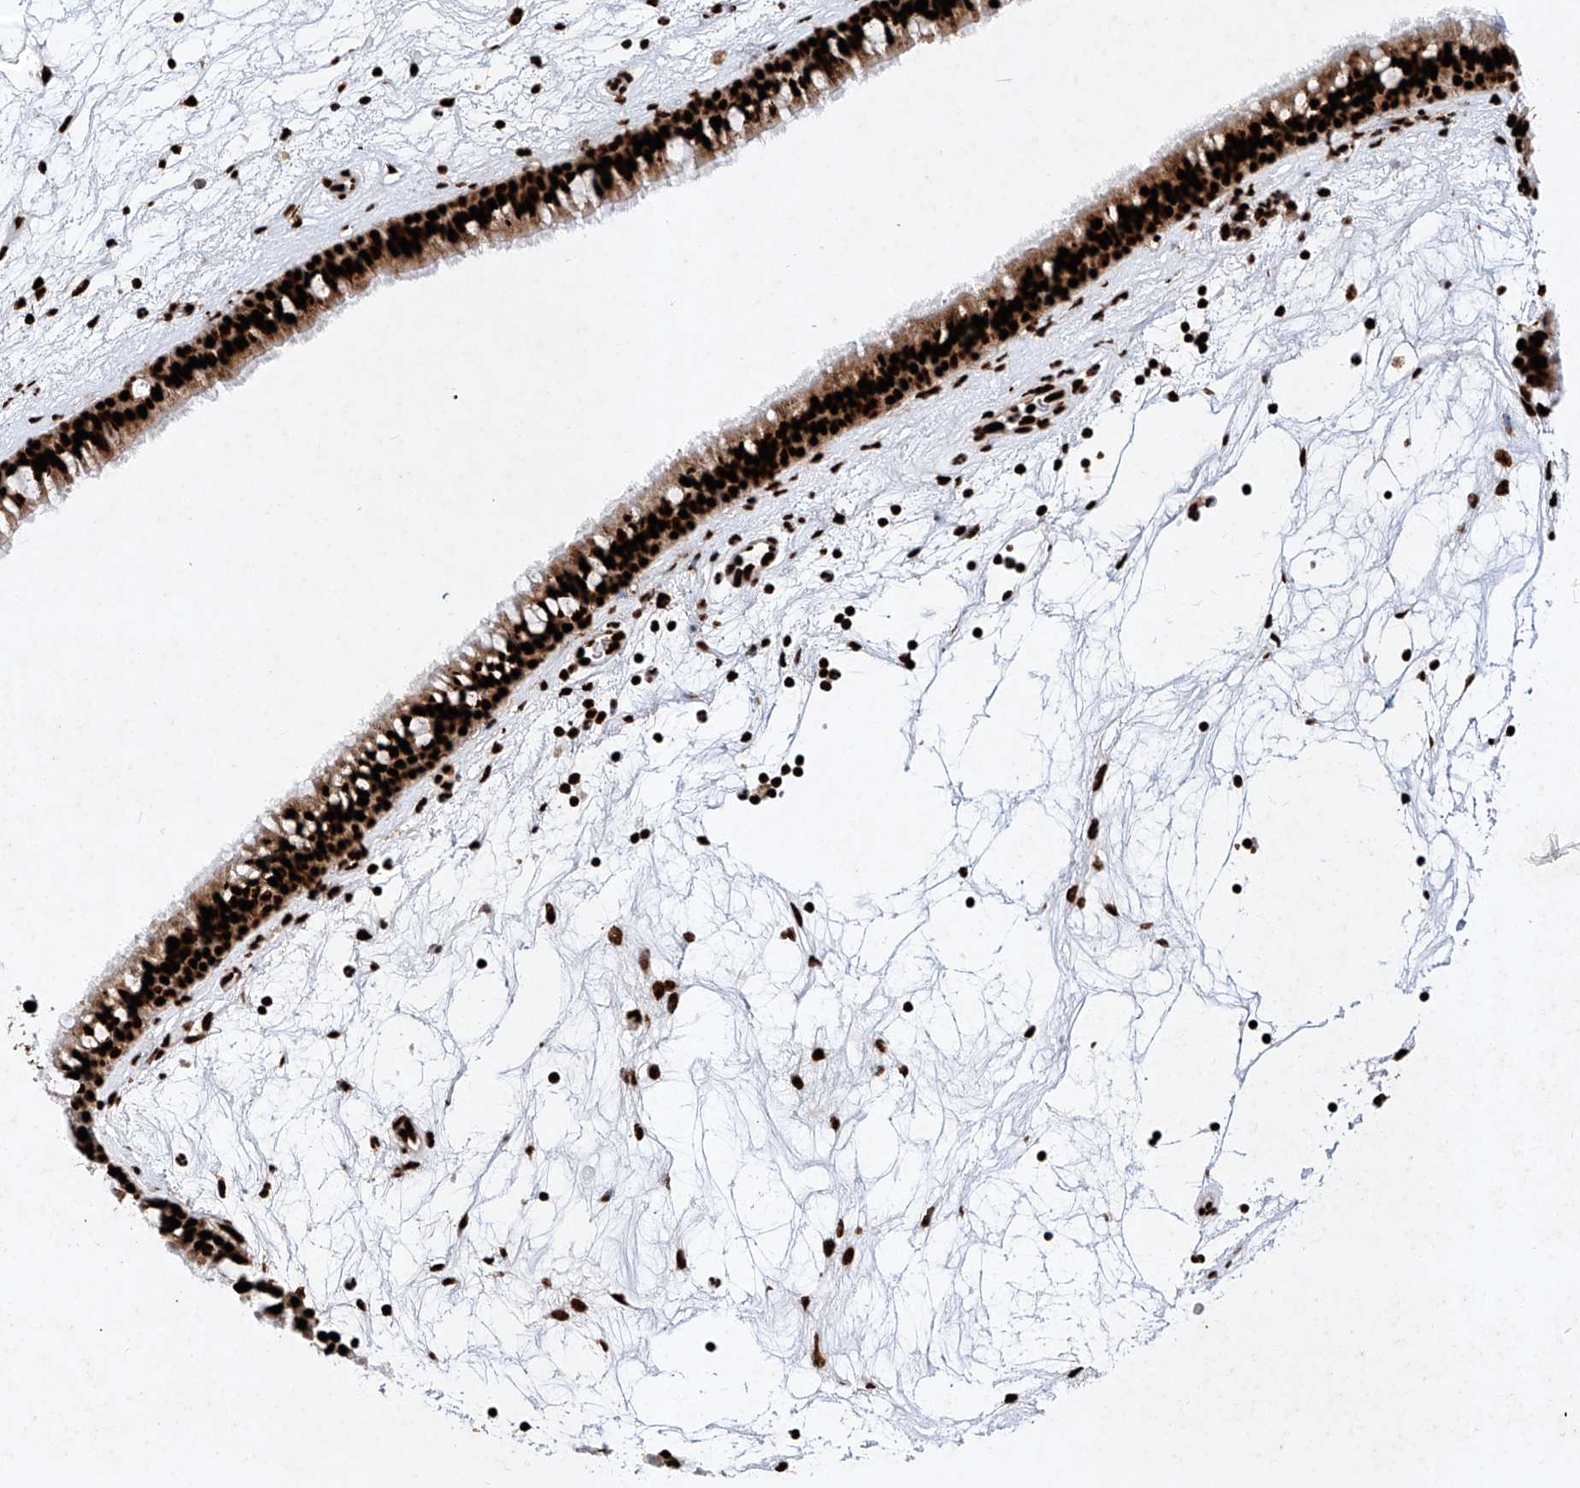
{"staining": {"intensity": "strong", "quantity": ">75%", "location": "nuclear"}, "tissue": "nasopharynx", "cell_type": "Respiratory epithelial cells", "image_type": "normal", "snomed": [{"axis": "morphology", "description": "Normal tissue, NOS"}, {"axis": "topography", "description": "Nasopharynx"}], "caption": "Human nasopharynx stained with a brown dye reveals strong nuclear positive expression in approximately >75% of respiratory epithelial cells.", "gene": "SRSF6", "patient": {"sex": "male", "age": 64}}